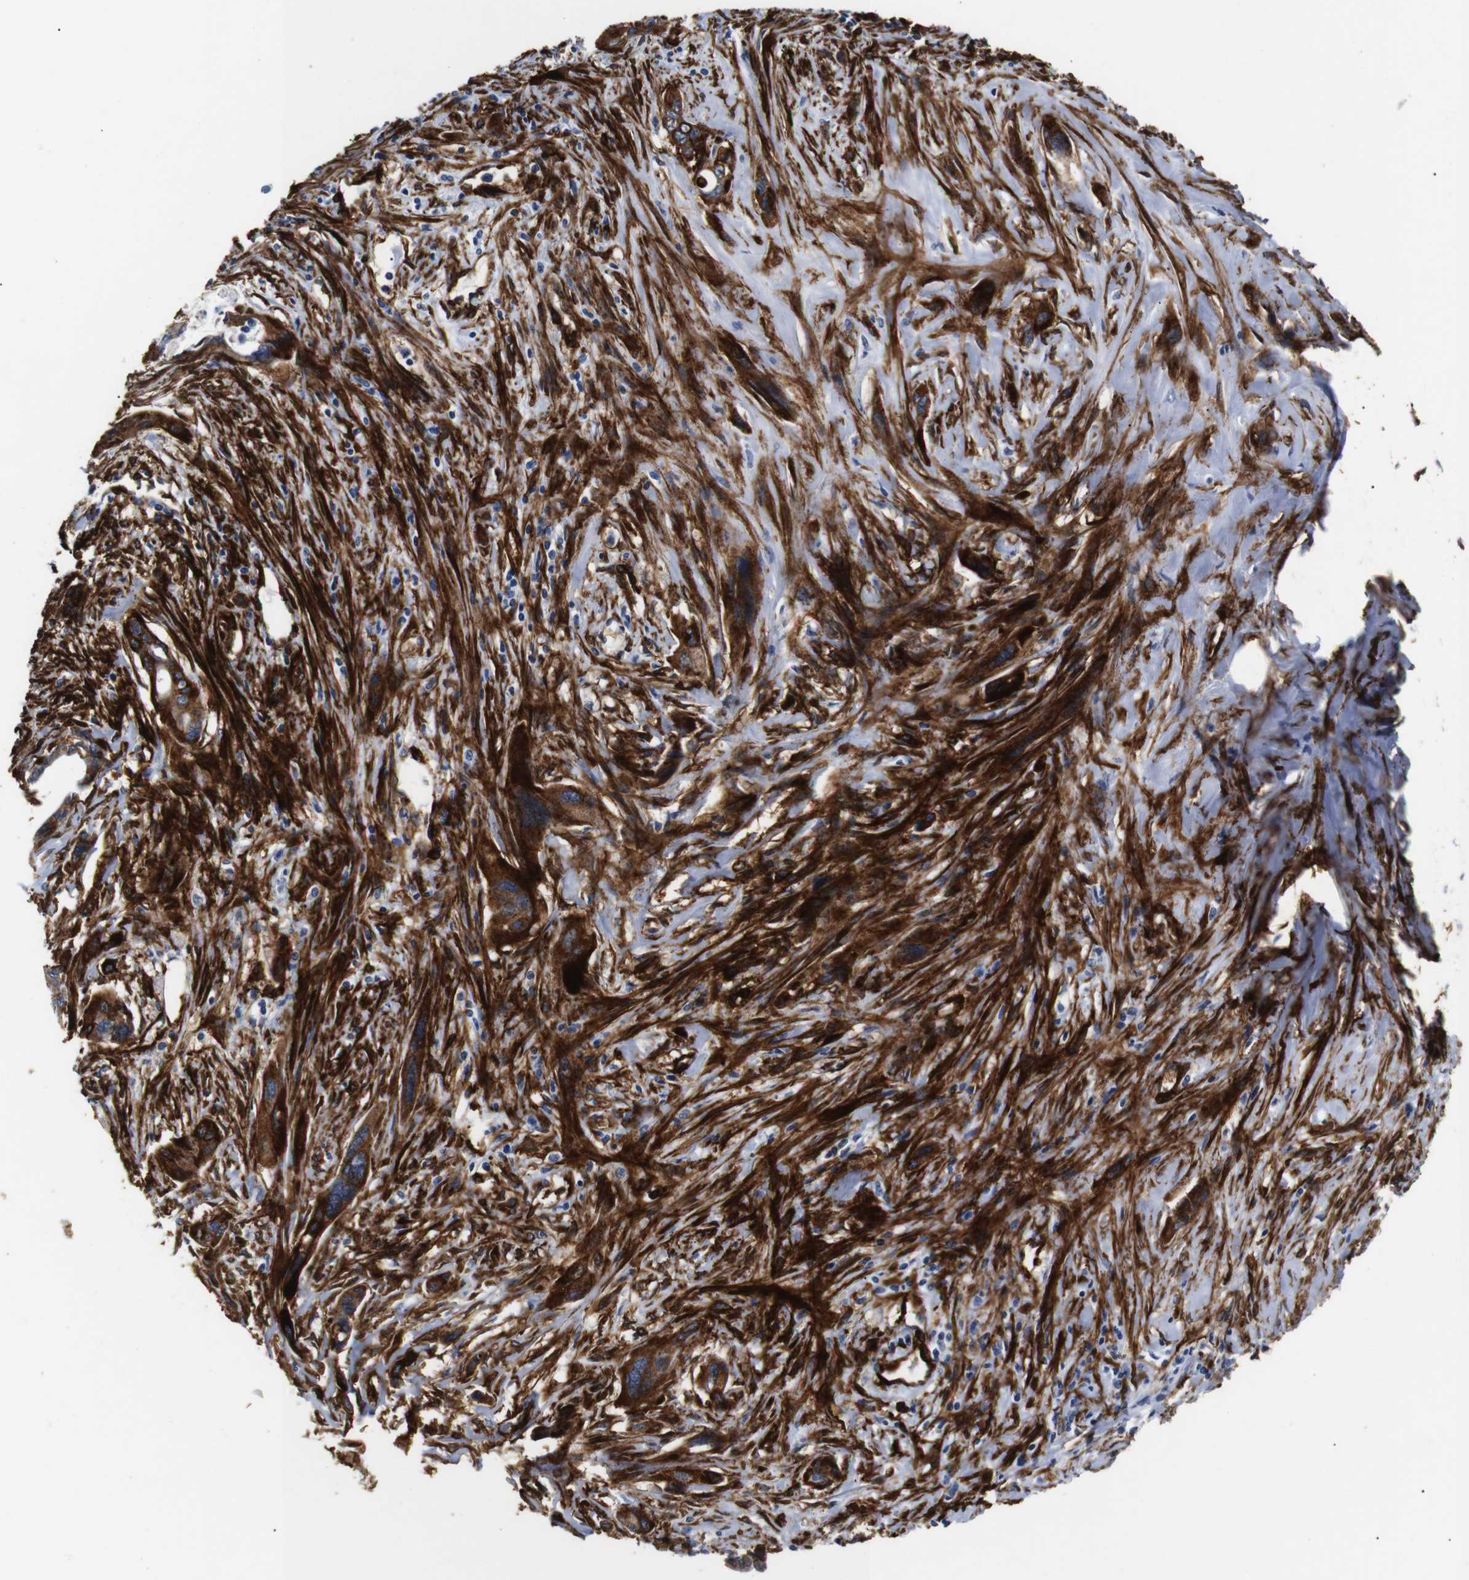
{"staining": {"intensity": "strong", "quantity": "25%-75%", "location": "cytoplasmic/membranous"}, "tissue": "pancreatic cancer", "cell_type": "Tumor cells", "image_type": "cancer", "snomed": [{"axis": "morphology", "description": "Adenocarcinoma, NOS"}, {"axis": "topography", "description": "Pancreas"}], "caption": "About 25%-75% of tumor cells in human pancreatic adenocarcinoma exhibit strong cytoplasmic/membranous protein positivity as visualized by brown immunohistochemical staining.", "gene": "CAV2", "patient": {"sex": "male", "age": 73}}